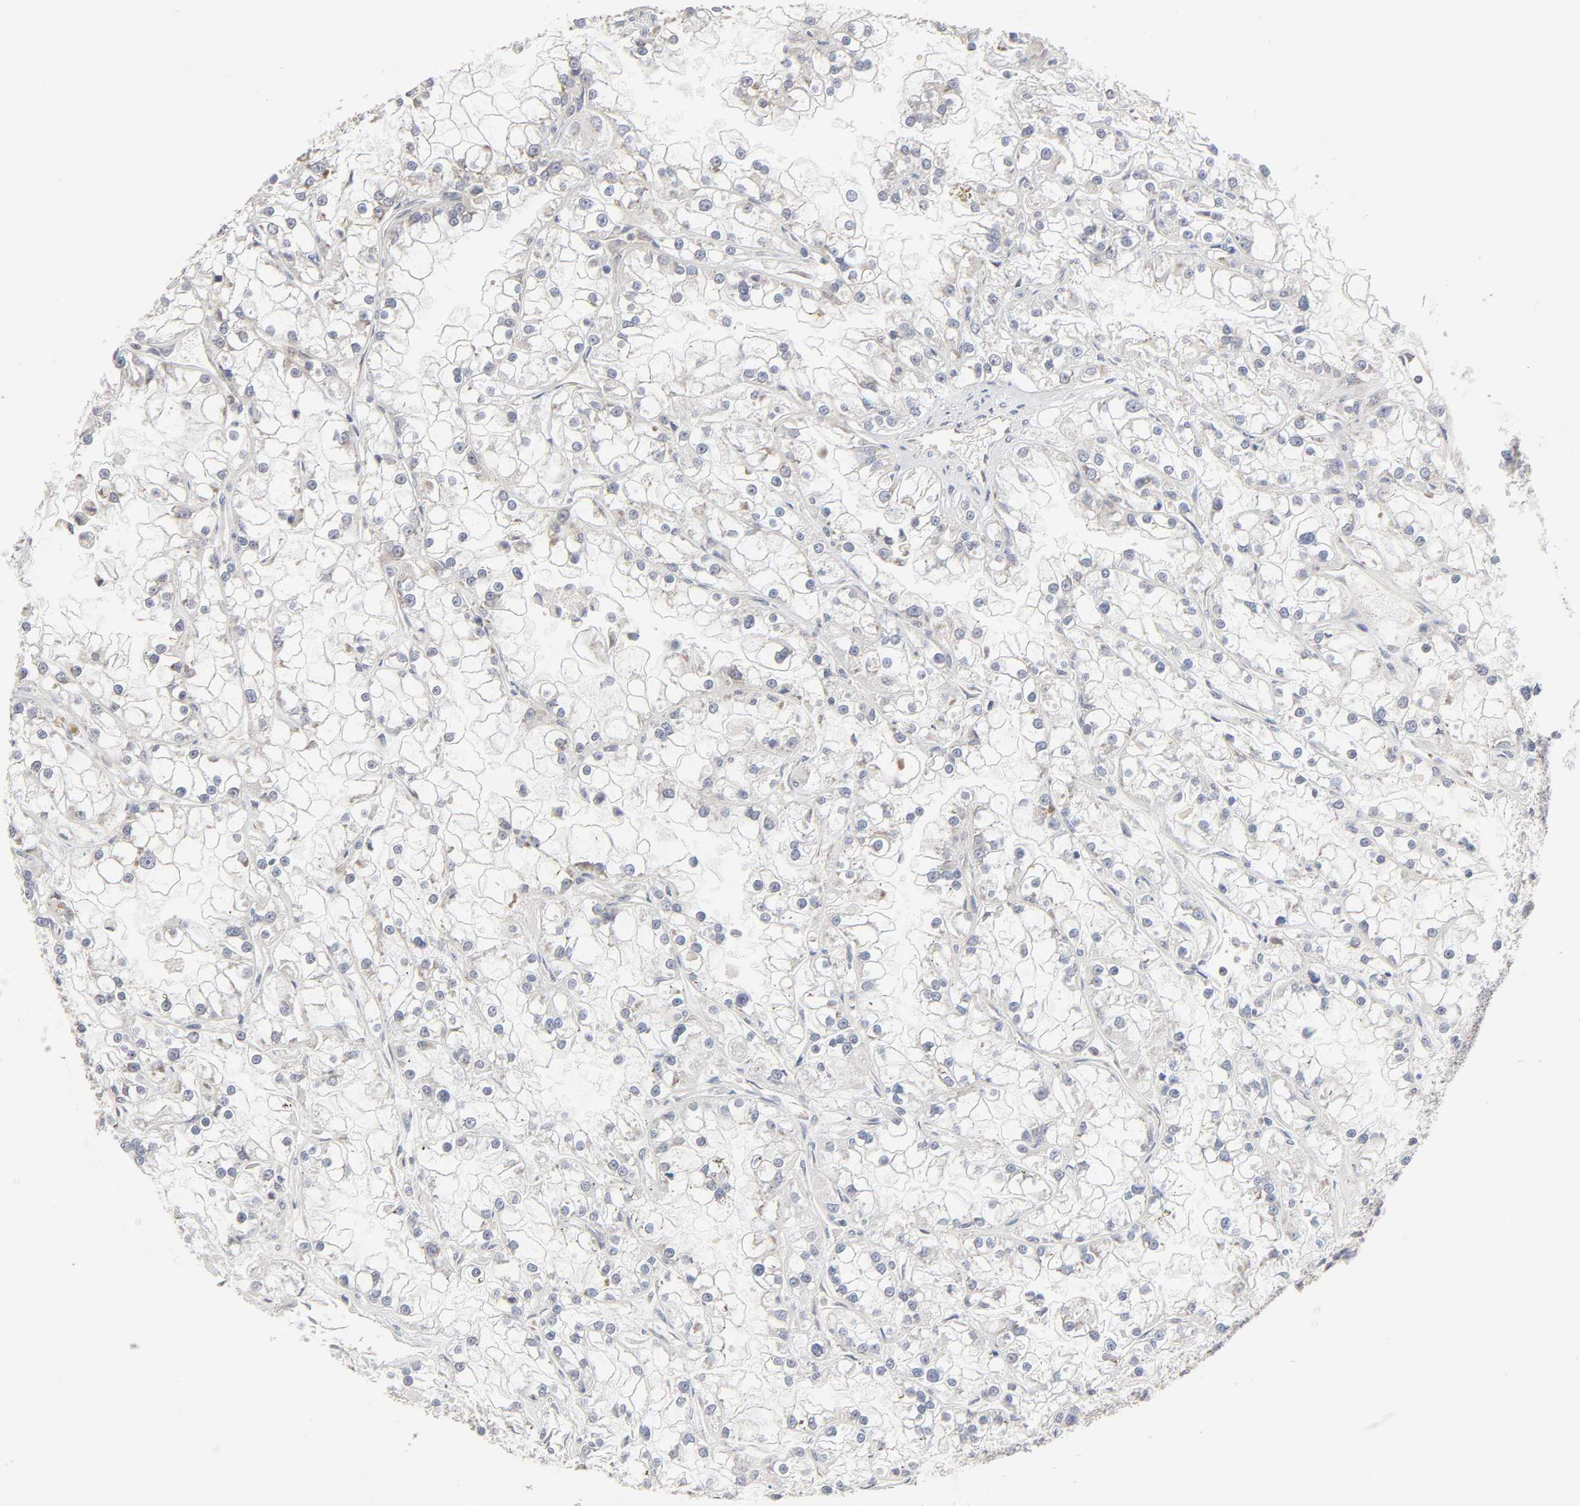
{"staining": {"intensity": "negative", "quantity": "none", "location": "none"}, "tissue": "renal cancer", "cell_type": "Tumor cells", "image_type": "cancer", "snomed": [{"axis": "morphology", "description": "Adenocarcinoma, NOS"}, {"axis": "topography", "description": "Kidney"}], "caption": "Immunohistochemical staining of renal adenocarcinoma demonstrates no significant staining in tumor cells.", "gene": "IL4R", "patient": {"sex": "female", "age": 52}}